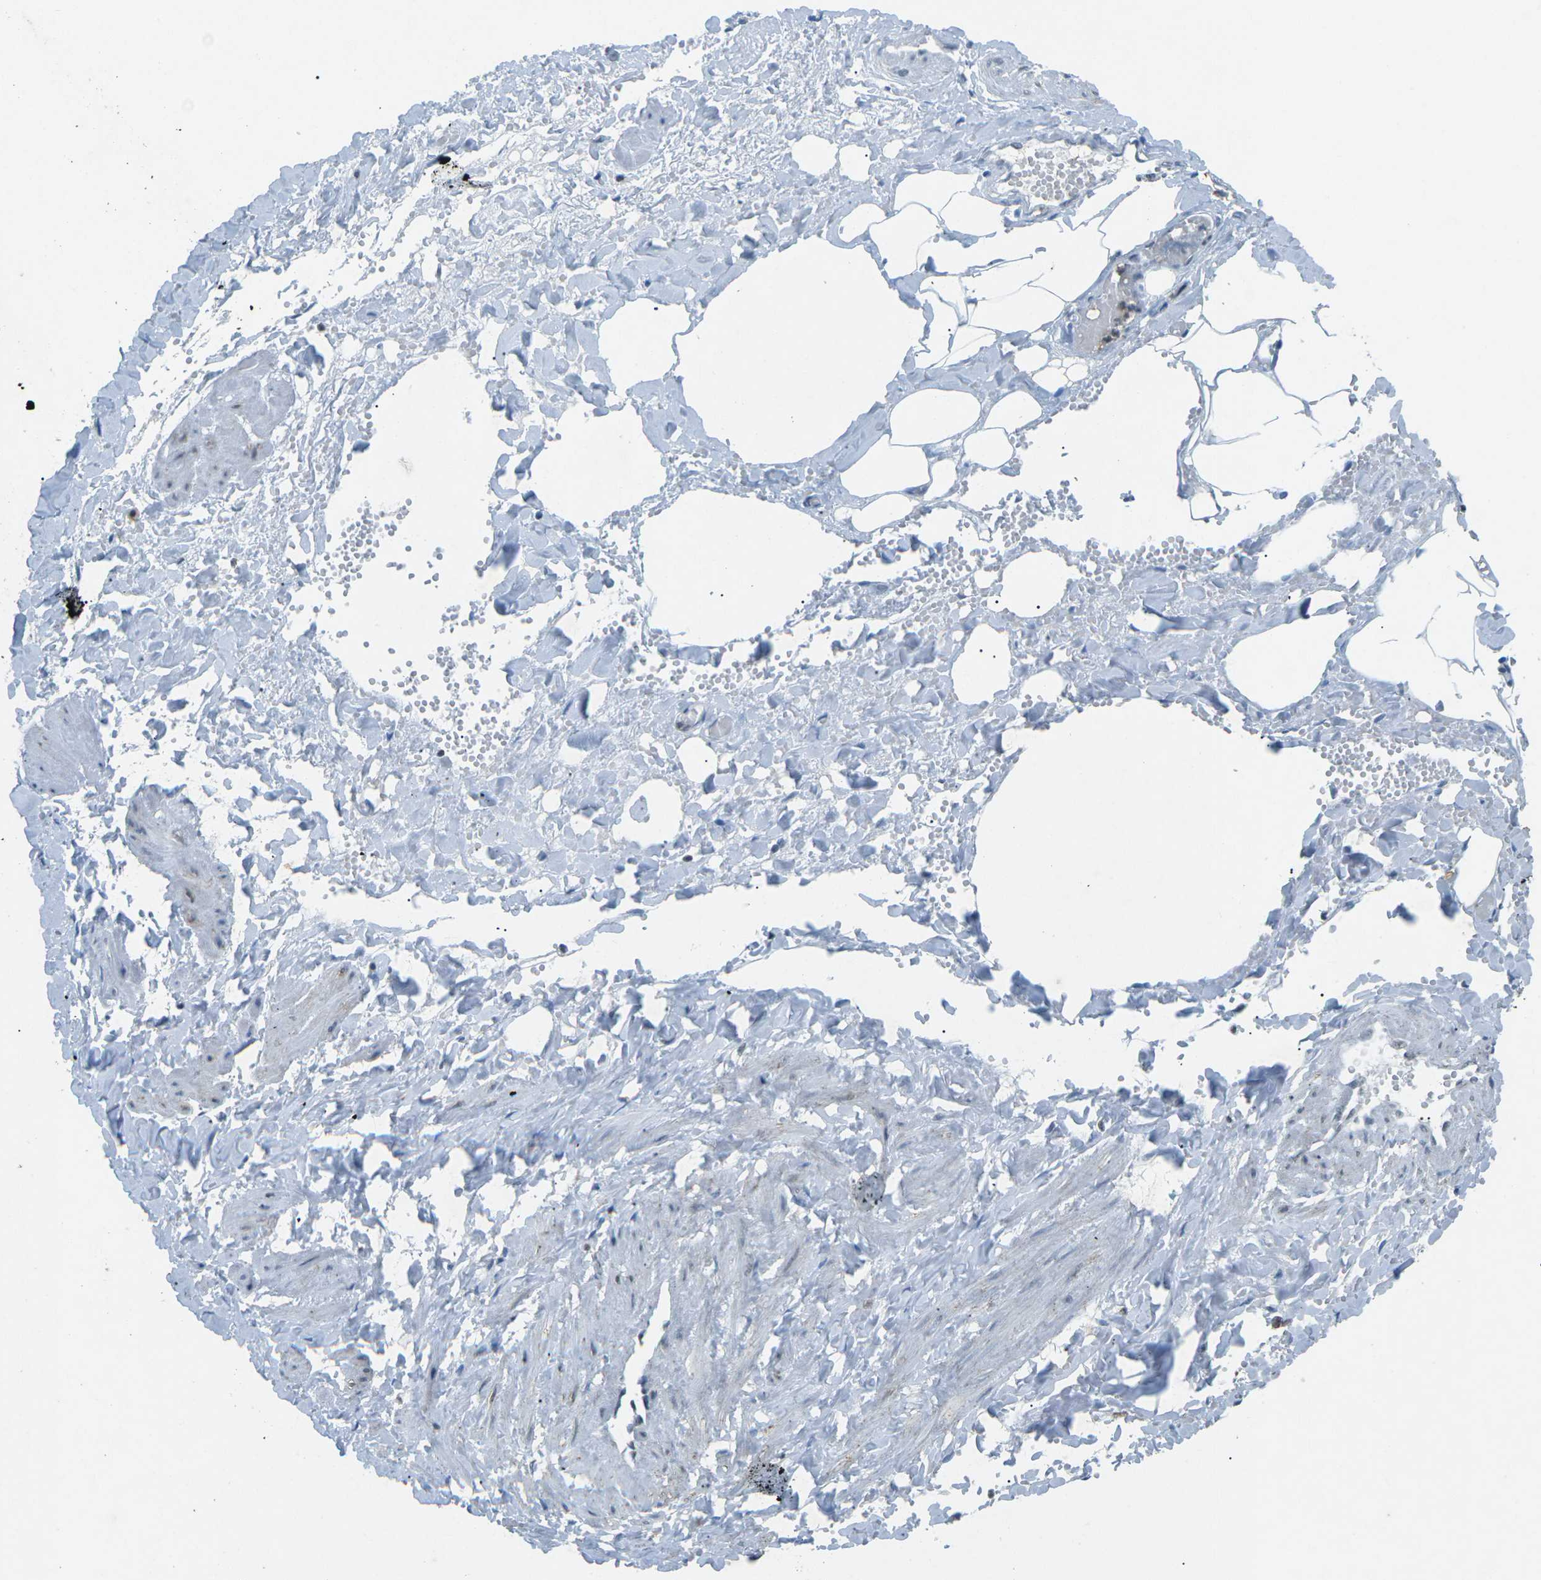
{"staining": {"intensity": "negative", "quantity": "none", "location": "none"}, "tissue": "adipose tissue", "cell_type": "Adipocytes", "image_type": "normal", "snomed": [{"axis": "morphology", "description": "Normal tissue, NOS"}, {"axis": "topography", "description": "Soft tissue"}, {"axis": "topography", "description": "Vascular tissue"}], "caption": "Human adipose tissue stained for a protein using immunohistochemistry displays no positivity in adipocytes.", "gene": "RB1", "patient": {"sex": "female", "age": 35}}